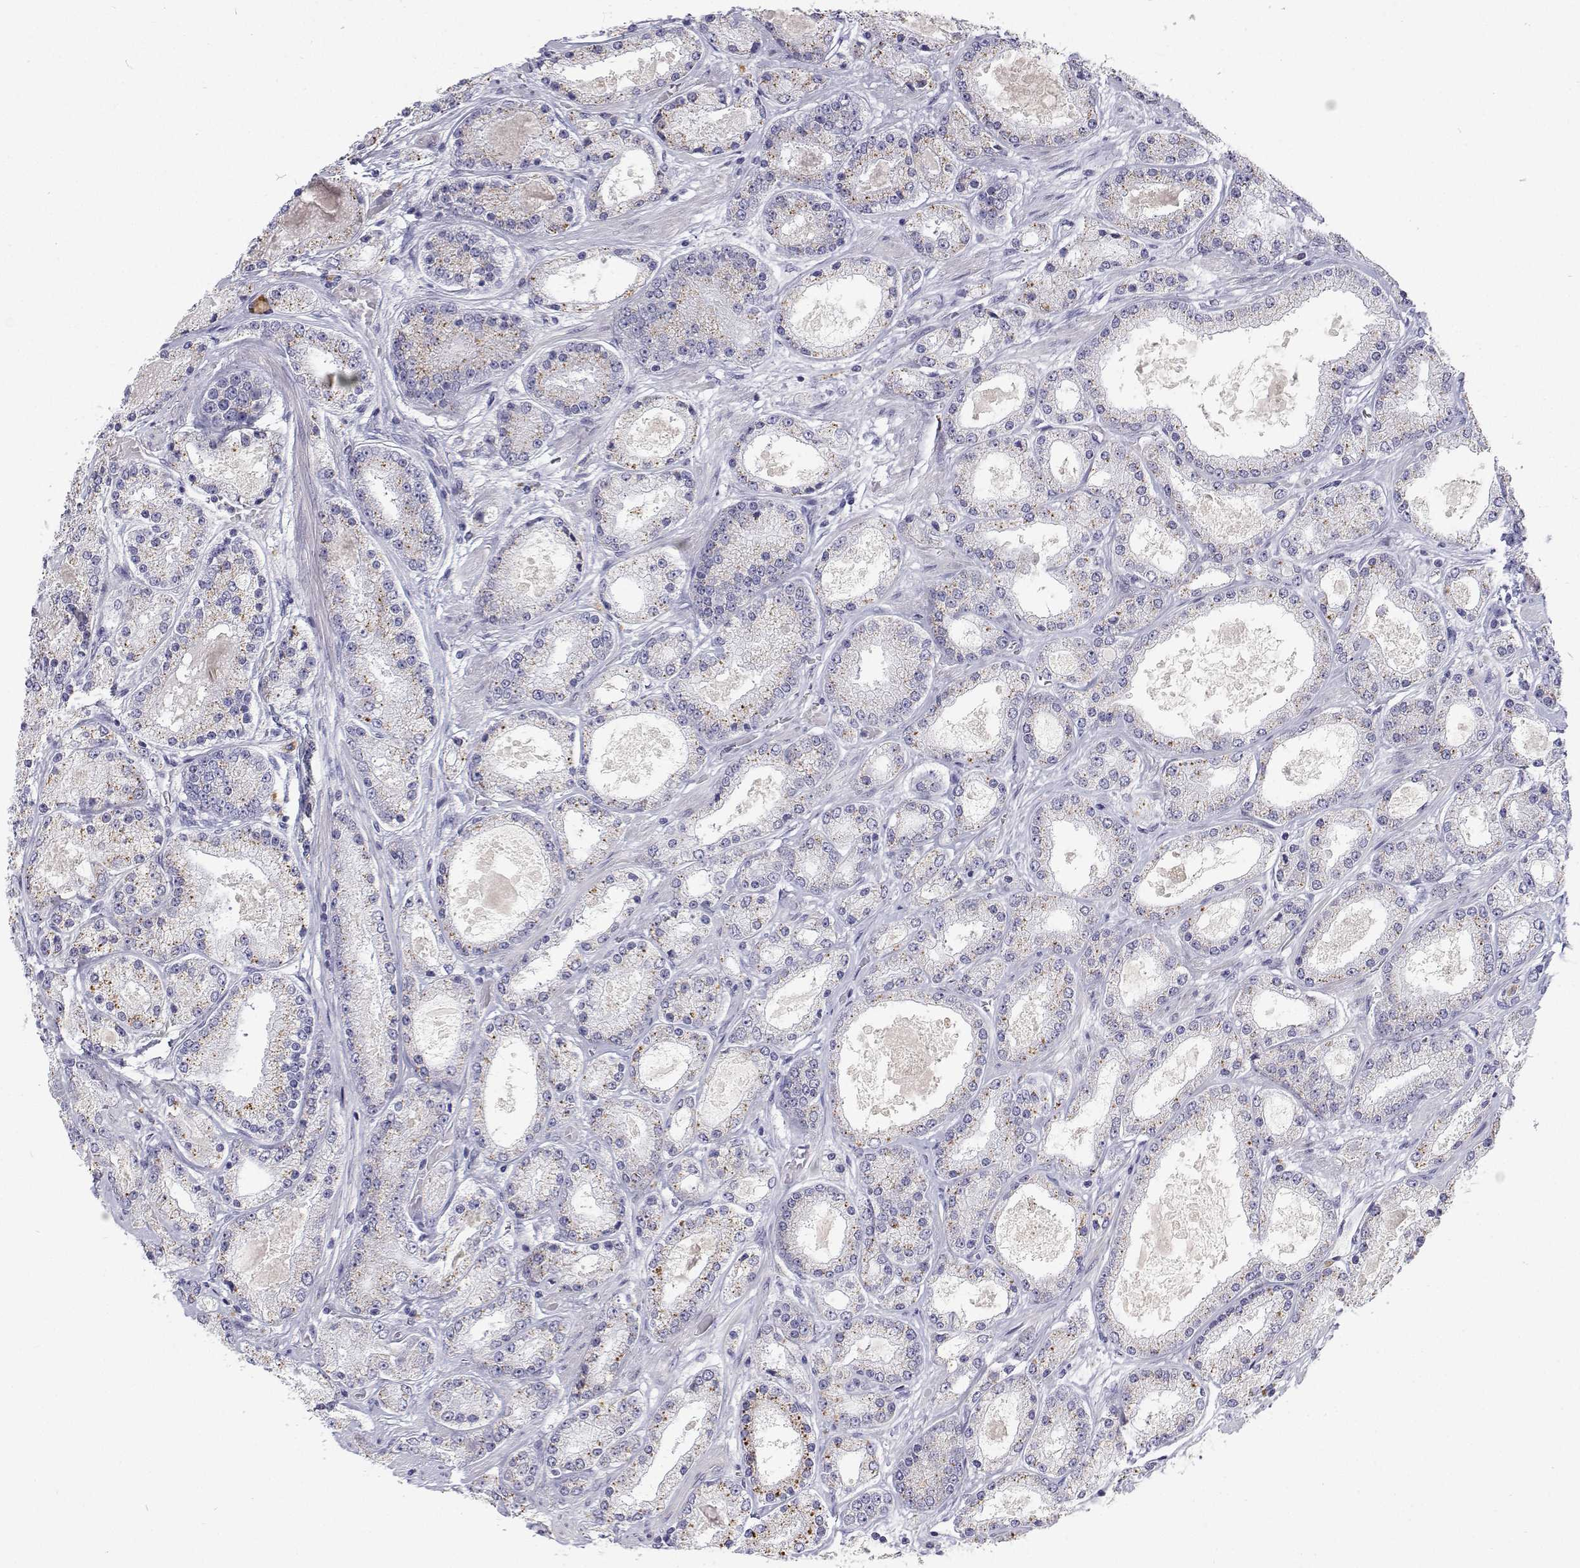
{"staining": {"intensity": "moderate", "quantity": "<25%", "location": "cytoplasmic/membranous"}, "tissue": "prostate cancer", "cell_type": "Tumor cells", "image_type": "cancer", "snomed": [{"axis": "morphology", "description": "Adenocarcinoma, High grade"}, {"axis": "topography", "description": "Prostate"}], "caption": "Prostate cancer tissue exhibits moderate cytoplasmic/membranous expression in about <25% of tumor cells", "gene": "NCR2", "patient": {"sex": "male", "age": 67}}